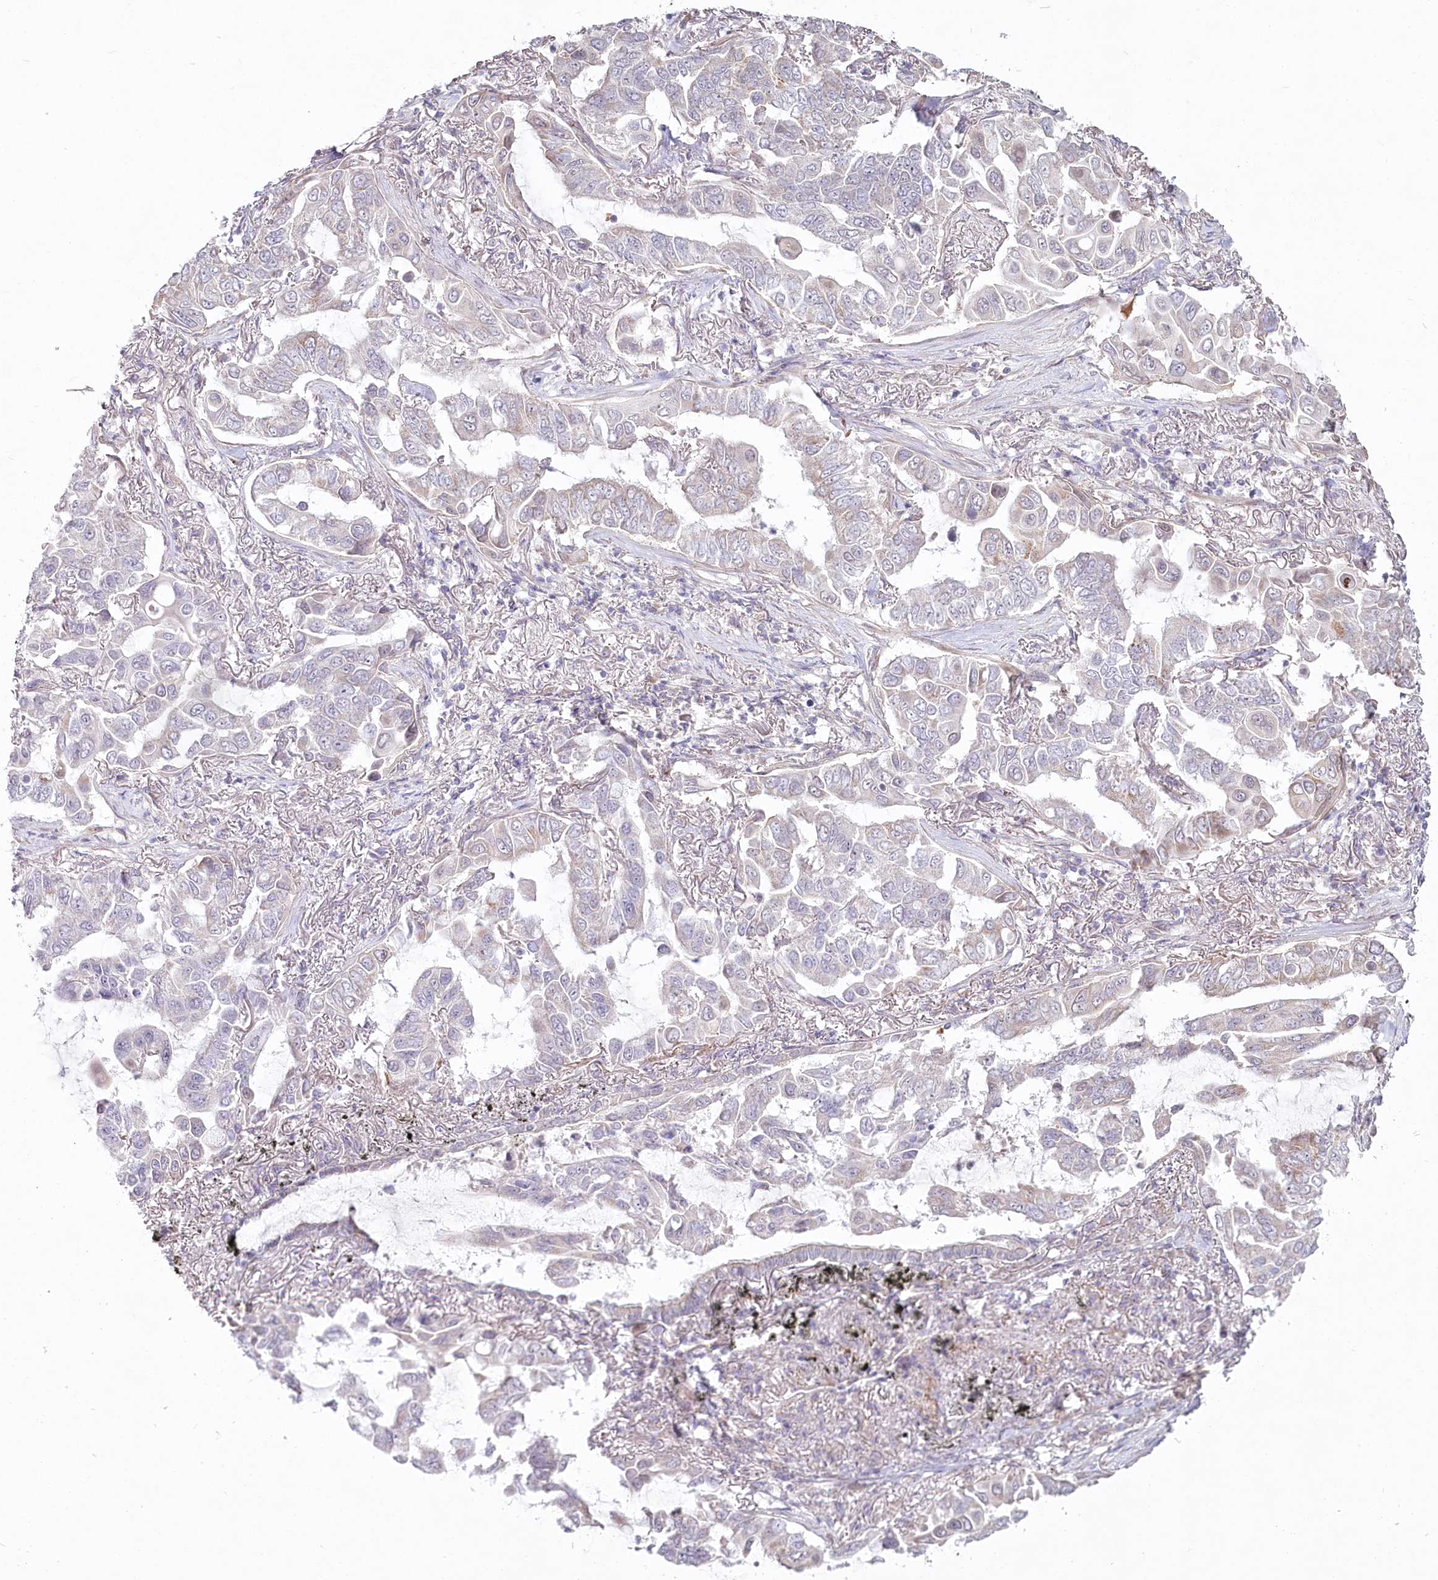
{"staining": {"intensity": "negative", "quantity": "none", "location": "none"}, "tissue": "lung cancer", "cell_type": "Tumor cells", "image_type": "cancer", "snomed": [{"axis": "morphology", "description": "Adenocarcinoma, NOS"}, {"axis": "topography", "description": "Lung"}], "caption": "Immunohistochemistry image of lung cancer (adenocarcinoma) stained for a protein (brown), which displays no positivity in tumor cells.", "gene": "SPINK13", "patient": {"sex": "male", "age": 64}}